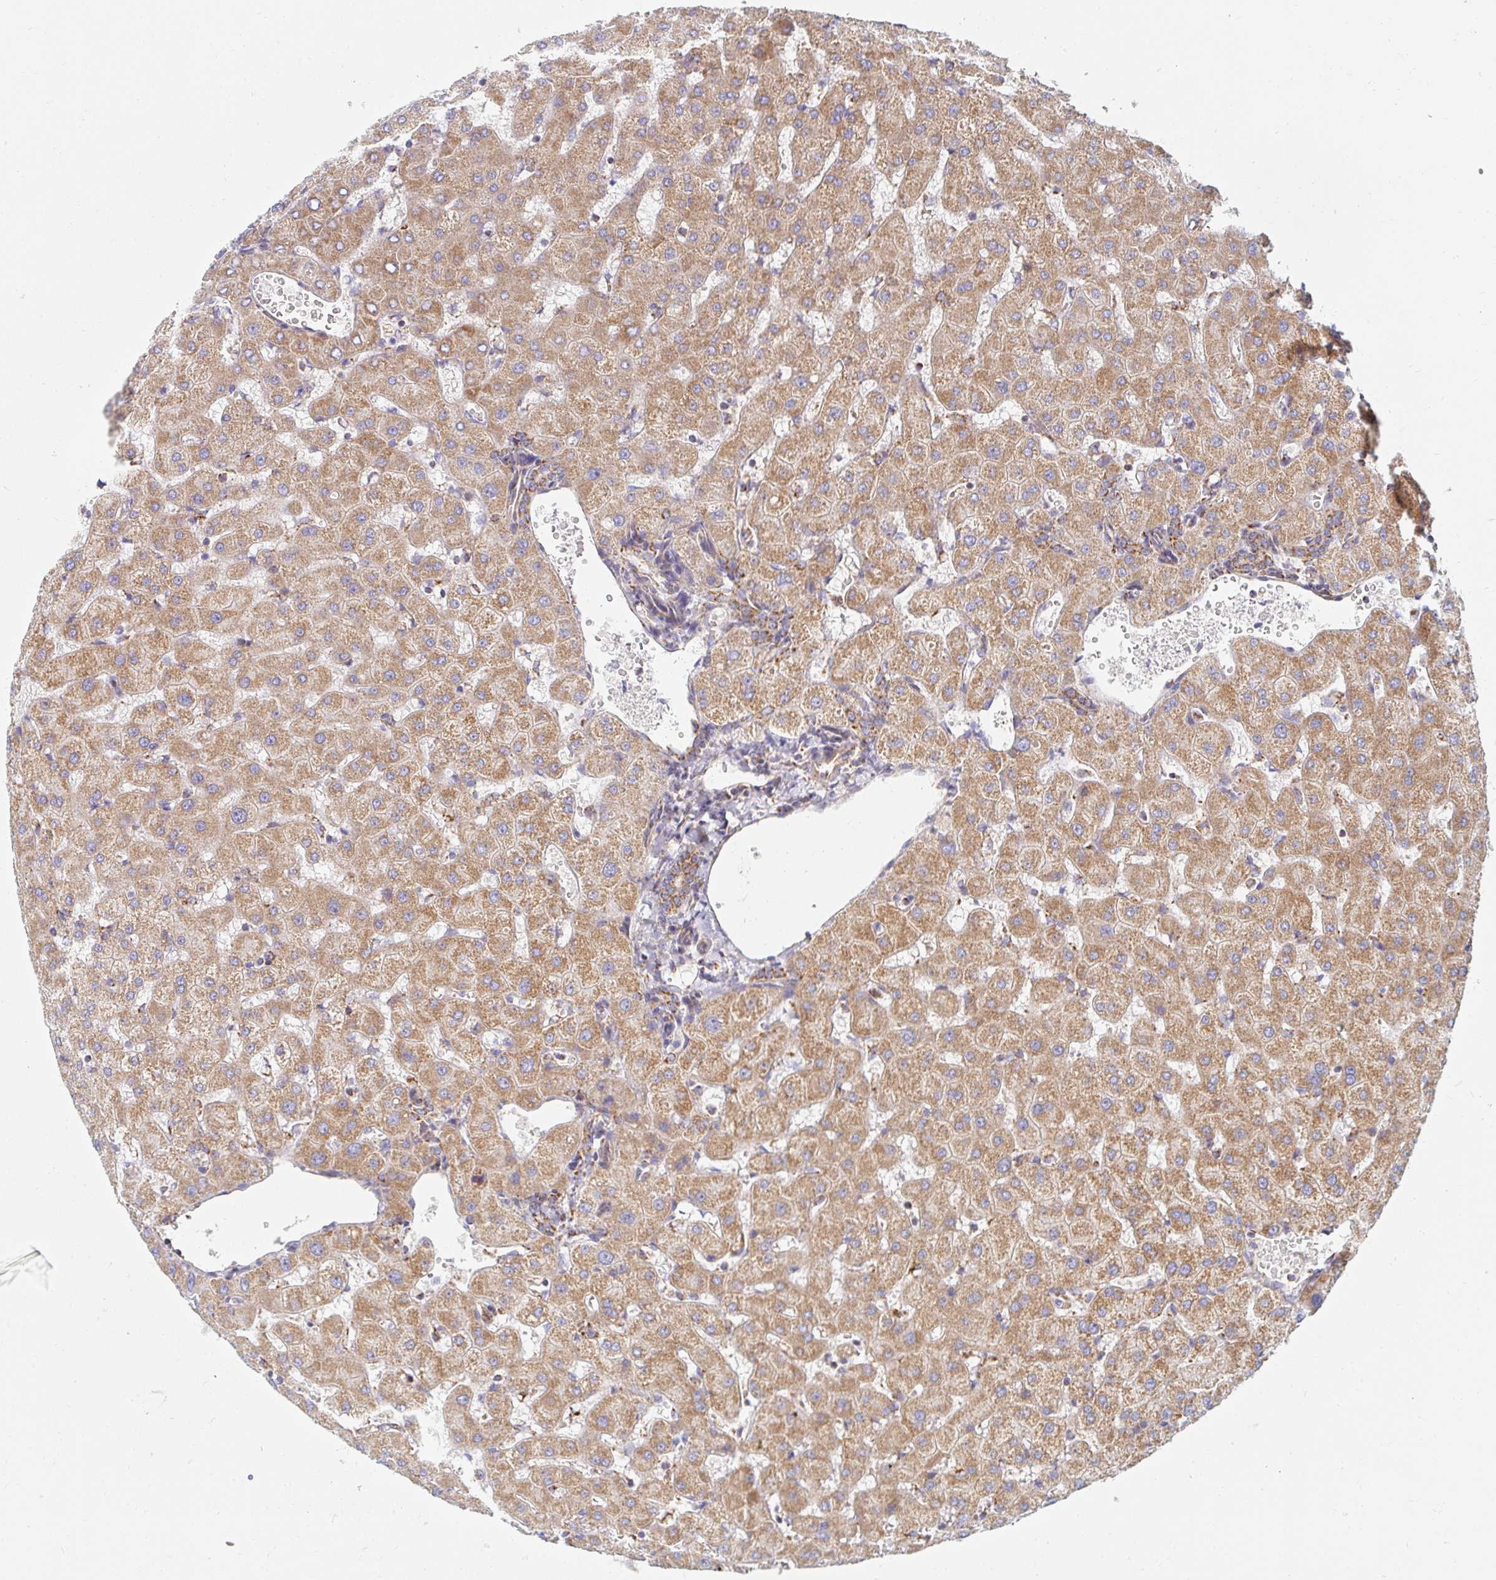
{"staining": {"intensity": "moderate", "quantity": ">75%", "location": "cytoplasmic/membranous"}, "tissue": "liver", "cell_type": "Cholangiocytes", "image_type": "normal", "snomed": [{"axis": "morphology", "description": "Normal tissue, NOS"}, {"axis": "topography", "description": "Liver"}], "caption": "Immunohistochemistry photomicrograph of benign liver: liver stained using immunohistochemistry shows medium levels of moderate protein expression localized specifically in the cytoplasmic/membranous of cholangiocytes, appearing as a cytoplasmic/membranous brown color.", "gene": "MAVS", "patient": {"sex": "female", "age": 63}}